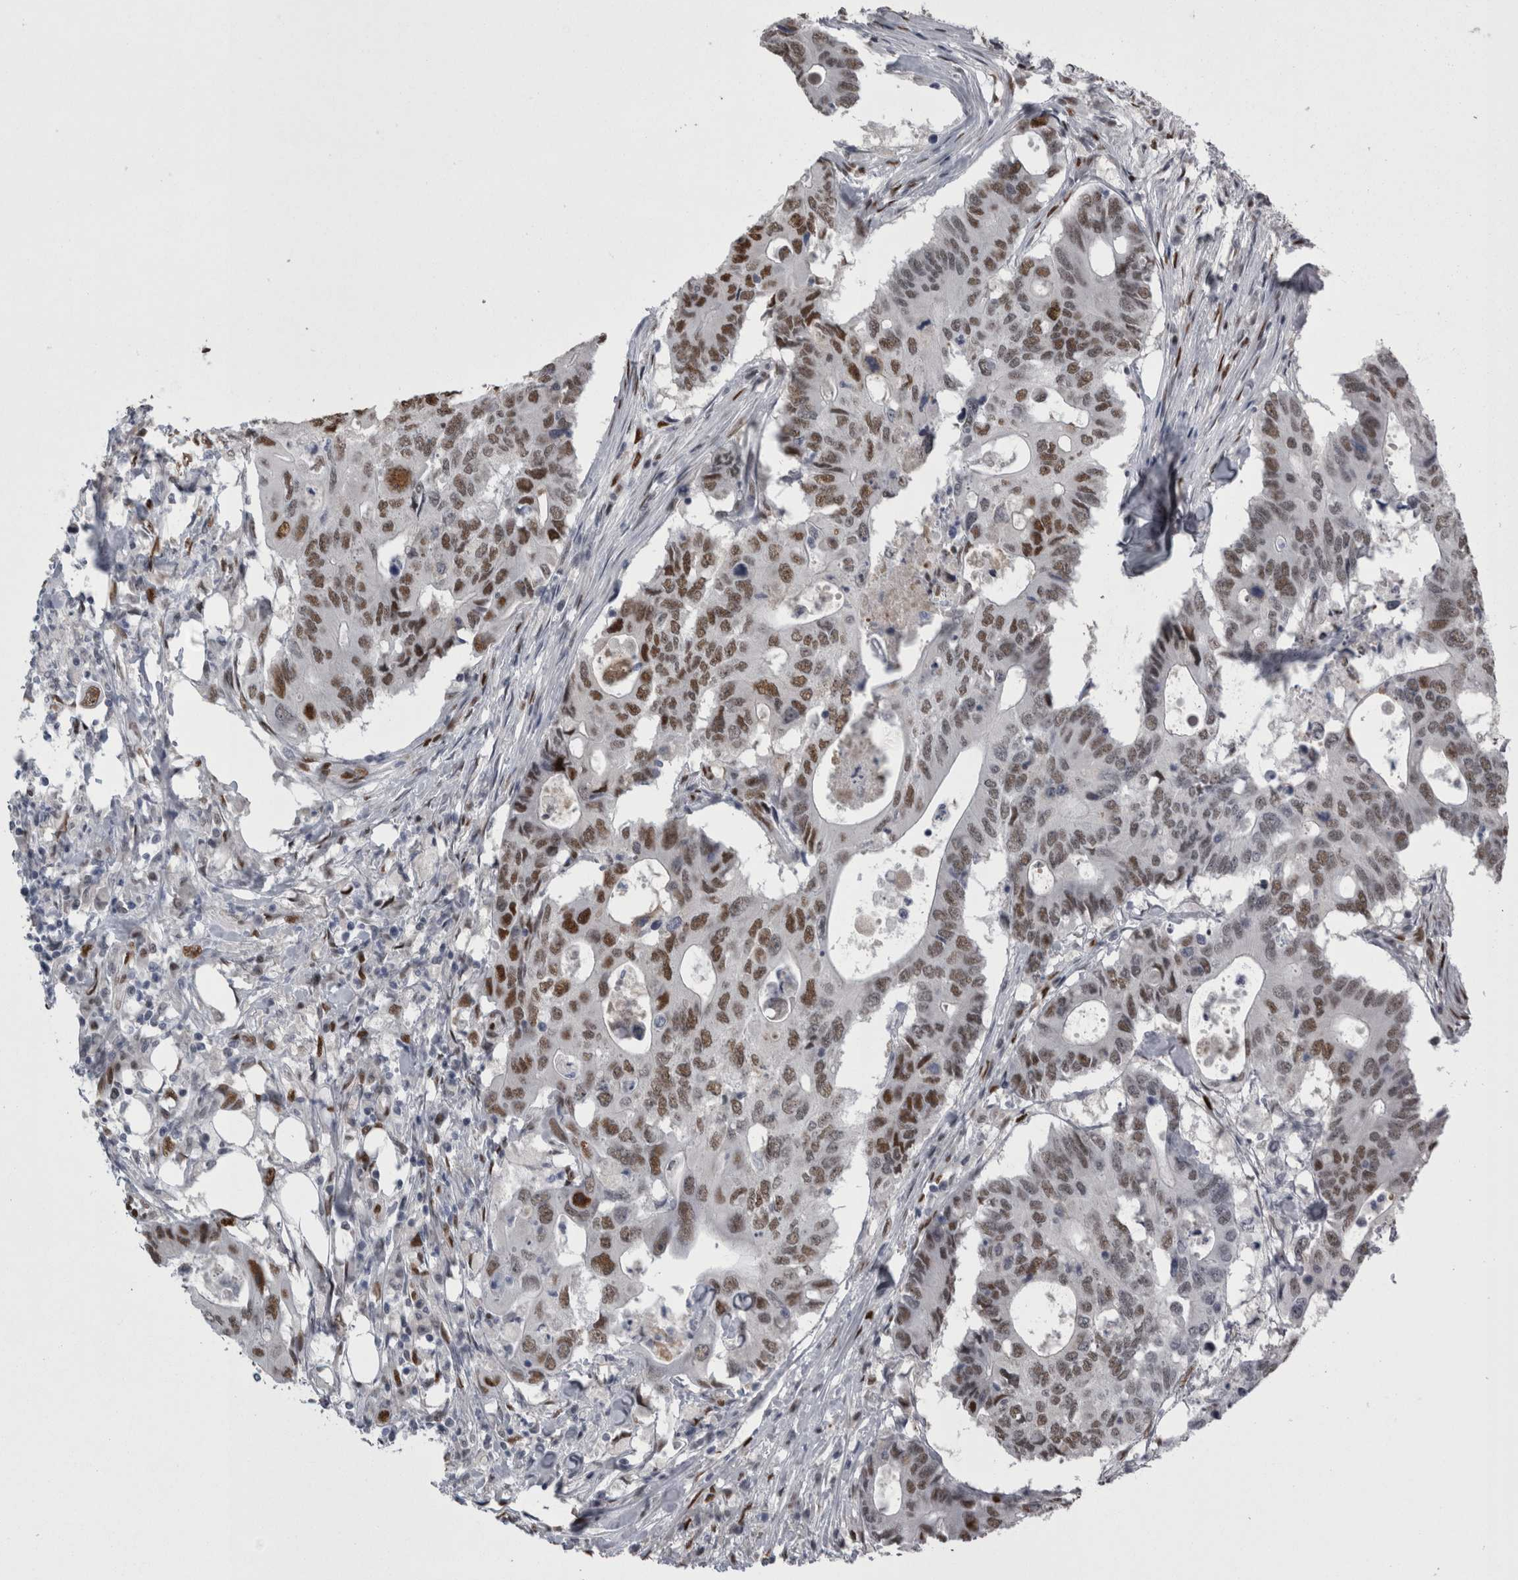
{"staining": {"intensity": "moderate", "quantity": "25%-75%", "location": "nuclear"}, "tissue": "colorectal cancer", "cell_type": "Tumor cells", "image_type": "cancer", "snomed": [{"axis": "morphology", "description": "Adenocarcinoma, NOS"}, {"axis": "topography", "description": "Colon"}], "caption": "Tumor cells demonstrate medium levels of moderate nuclear positivity in about 25%-75% of cells in colorectal cancer (adenocarcinoma). (DAB IHC, brown staining for protein, blue staining for nuclei).", "gene": "C1orf54", "patient": {"sex": "male", "age": 71}}